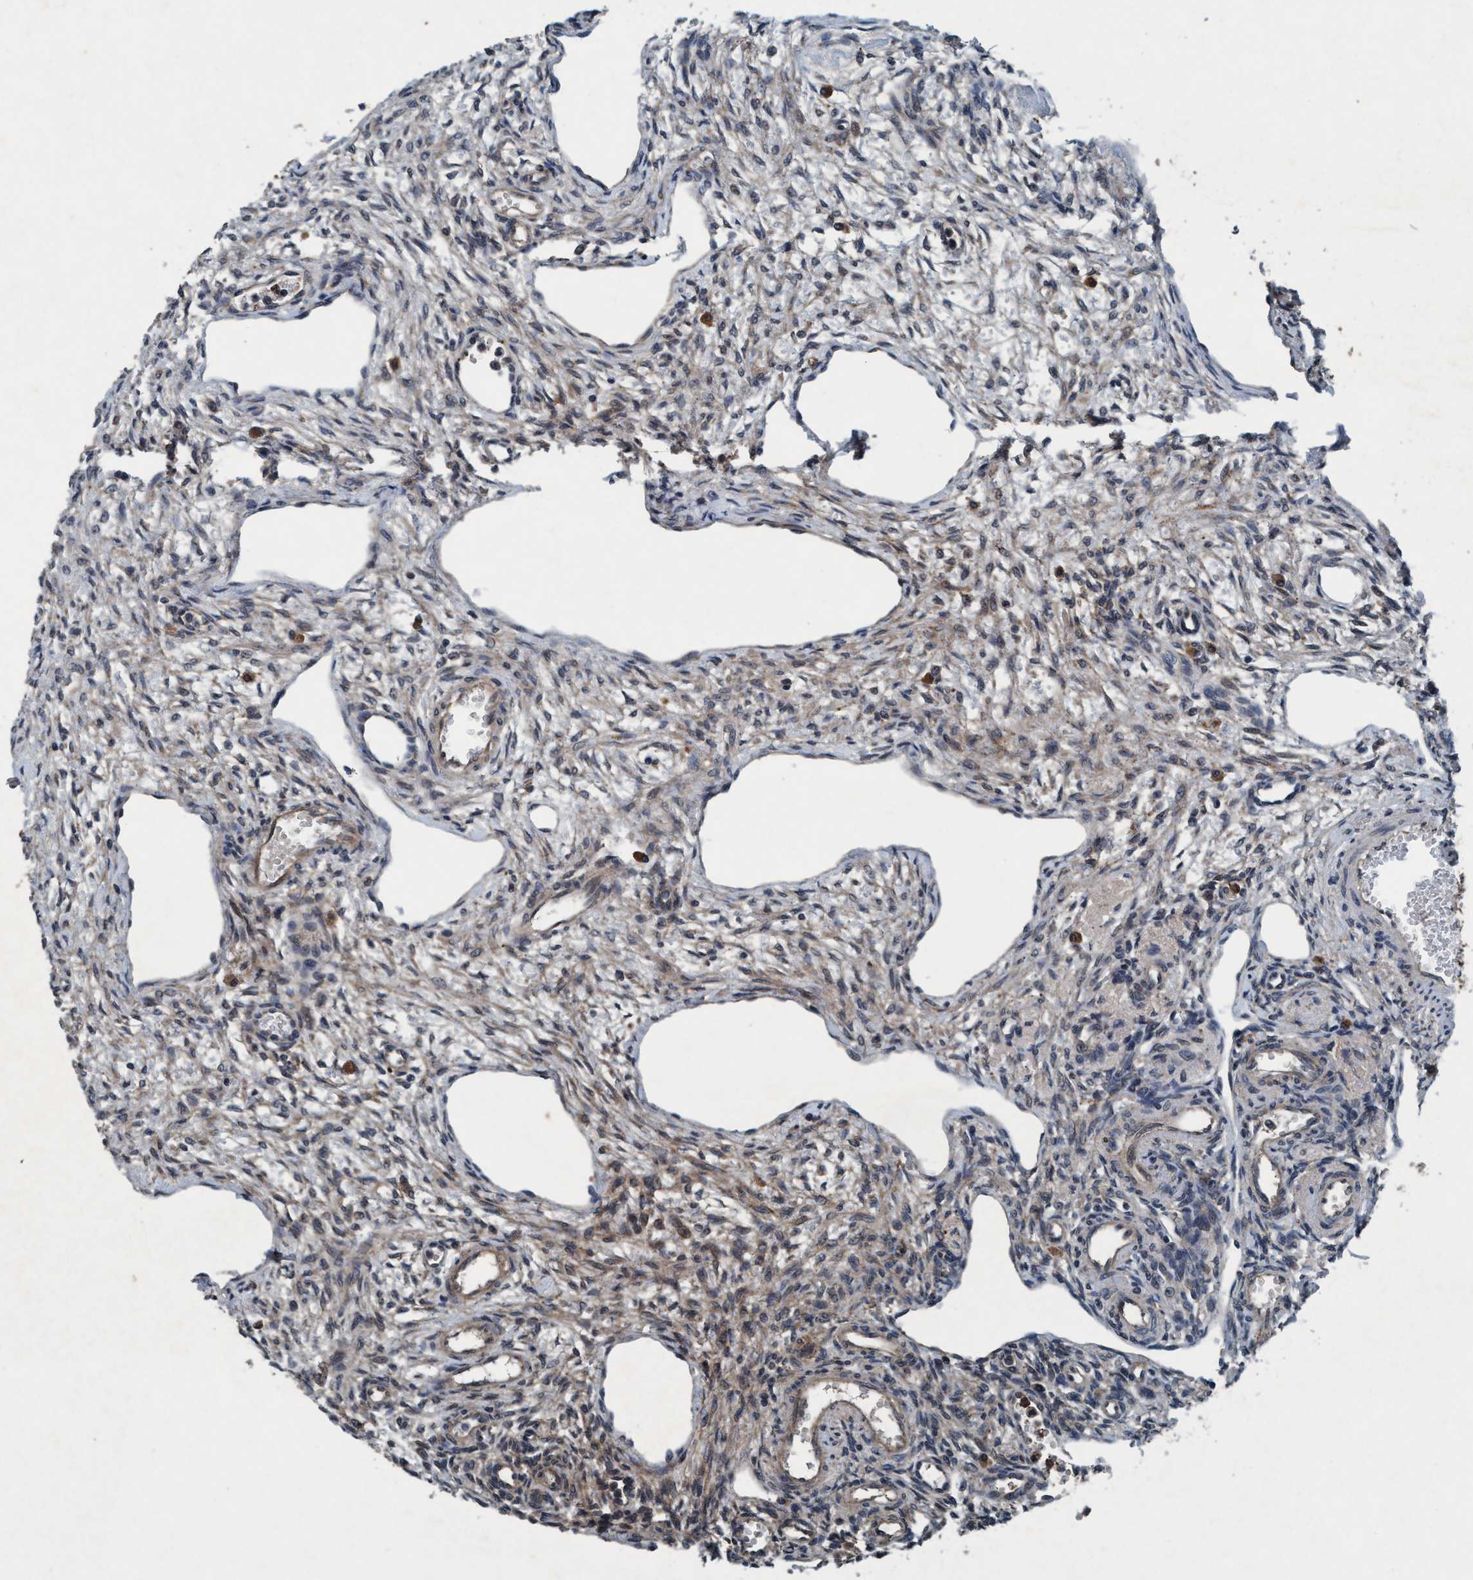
{"staining": {"intensity": "moderate", "quantity": ">75%", "location": "cytoplasmic/membranous"}, "tissue": "ovary", "cell_type": "Follicle cells", "image_type": "normal", "snomed": [{"axis": "morphology", "description": "Normal tissue, NOS"}, {"axis": "topography", "description": "Ovary"}], "caption": "The photomicrograph shows a brown stain indicating the presence of a protein in the cytoplasmic/membranous of follicle cells in ovary. Immunohistochemistry (ihc) stains the protein in brown and the nuclei are stained blue.", "gene": "AKT1S1", "patient": {"sex": "female", "age": 33}}